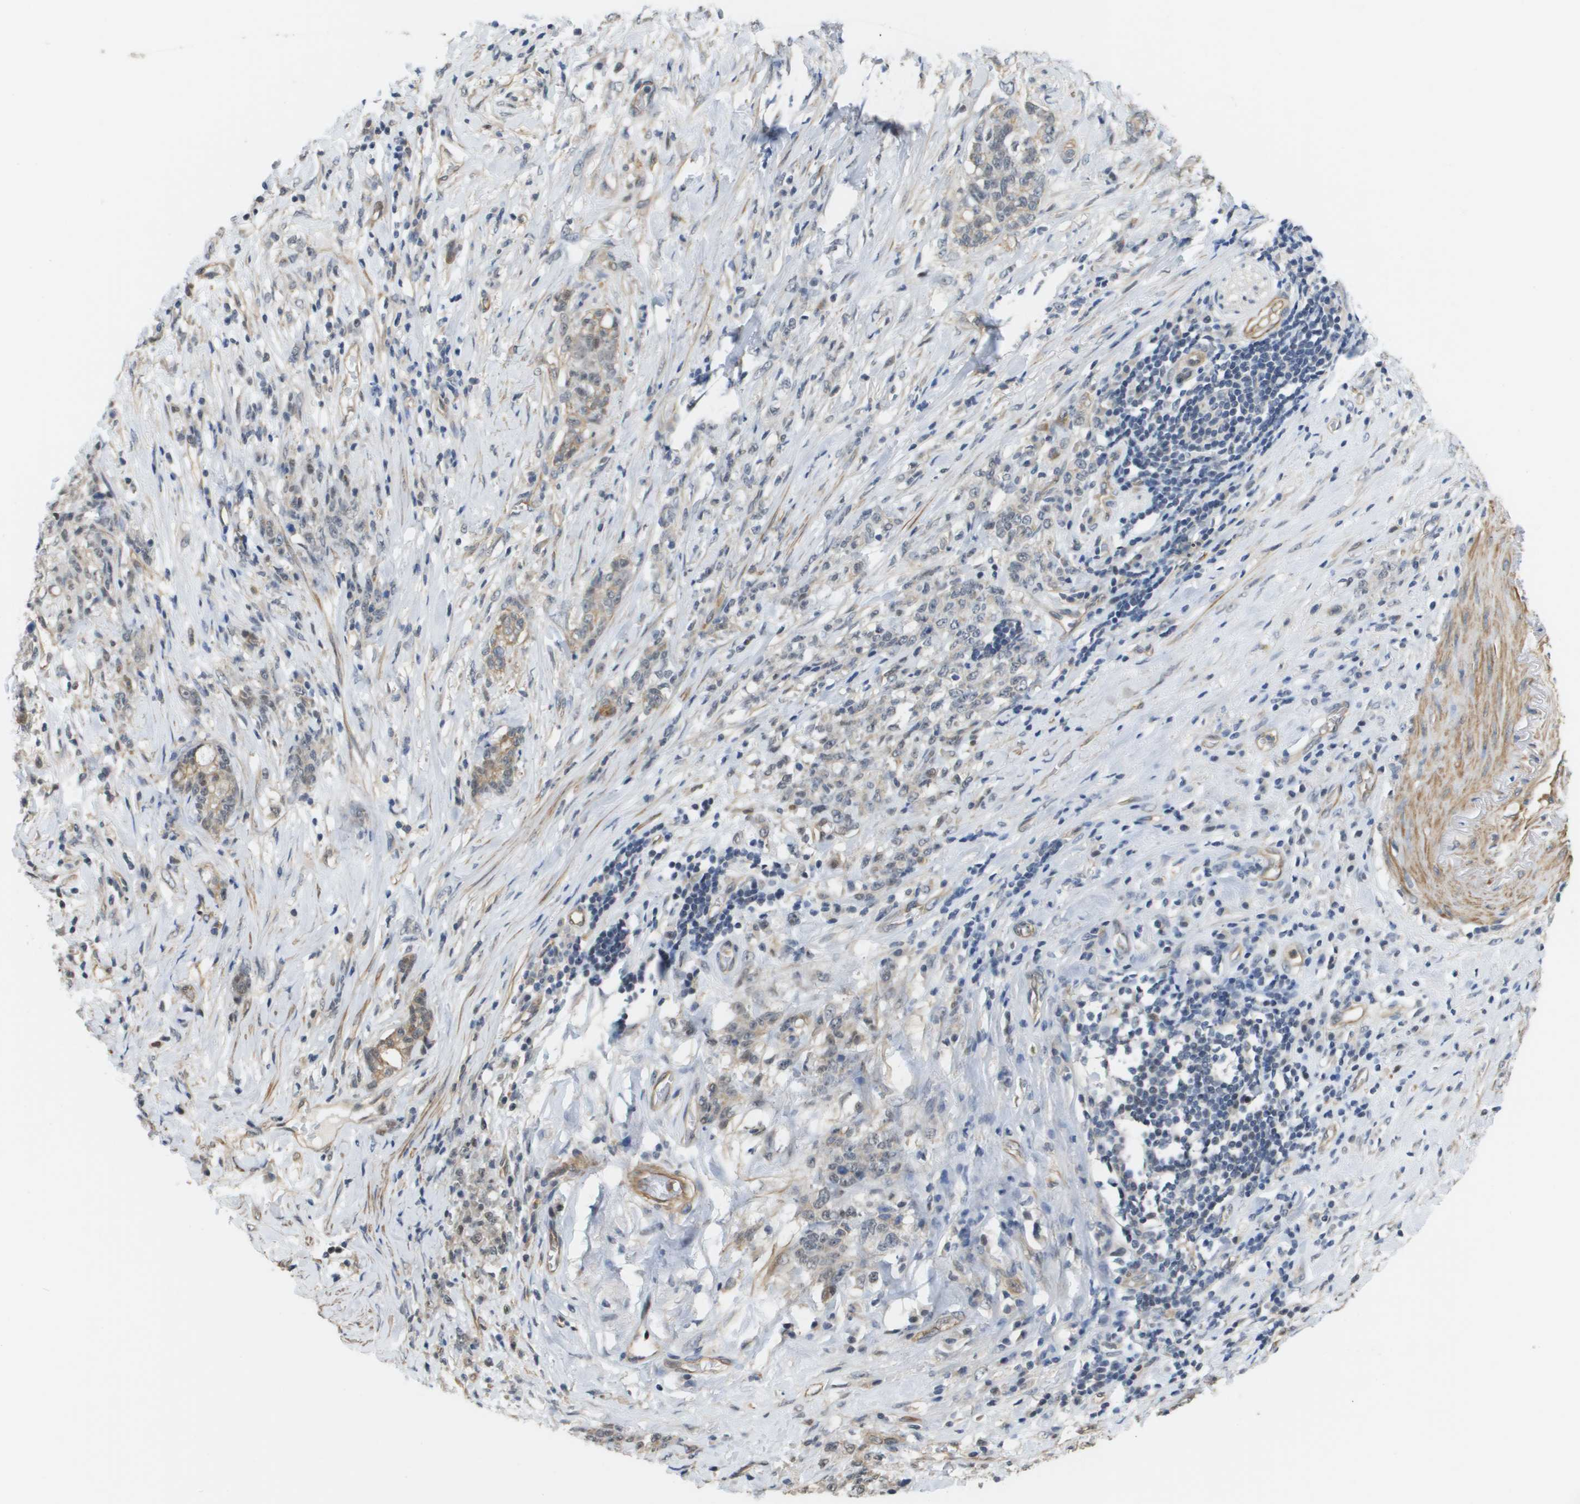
{"staining": {"intensity": "weak", "quantity": "<25%", "location": "cytoplasmic/membranous"}, "tissue": "stomach cancer", "cell_type": "Tumor cells", "image_type": "cancer", "snomed": [{"axis": "morphology", "description": "Adenocarcinoma, NOS"}, {"axis": "topography", "description": "Stomach, lower"}], "caption": "The histopathology image reveals no significant positivity in tumor cells of adenocarcinoma (stomach).", "gene": "RNF112", "patient": {"sex": "male", "age": 88}}